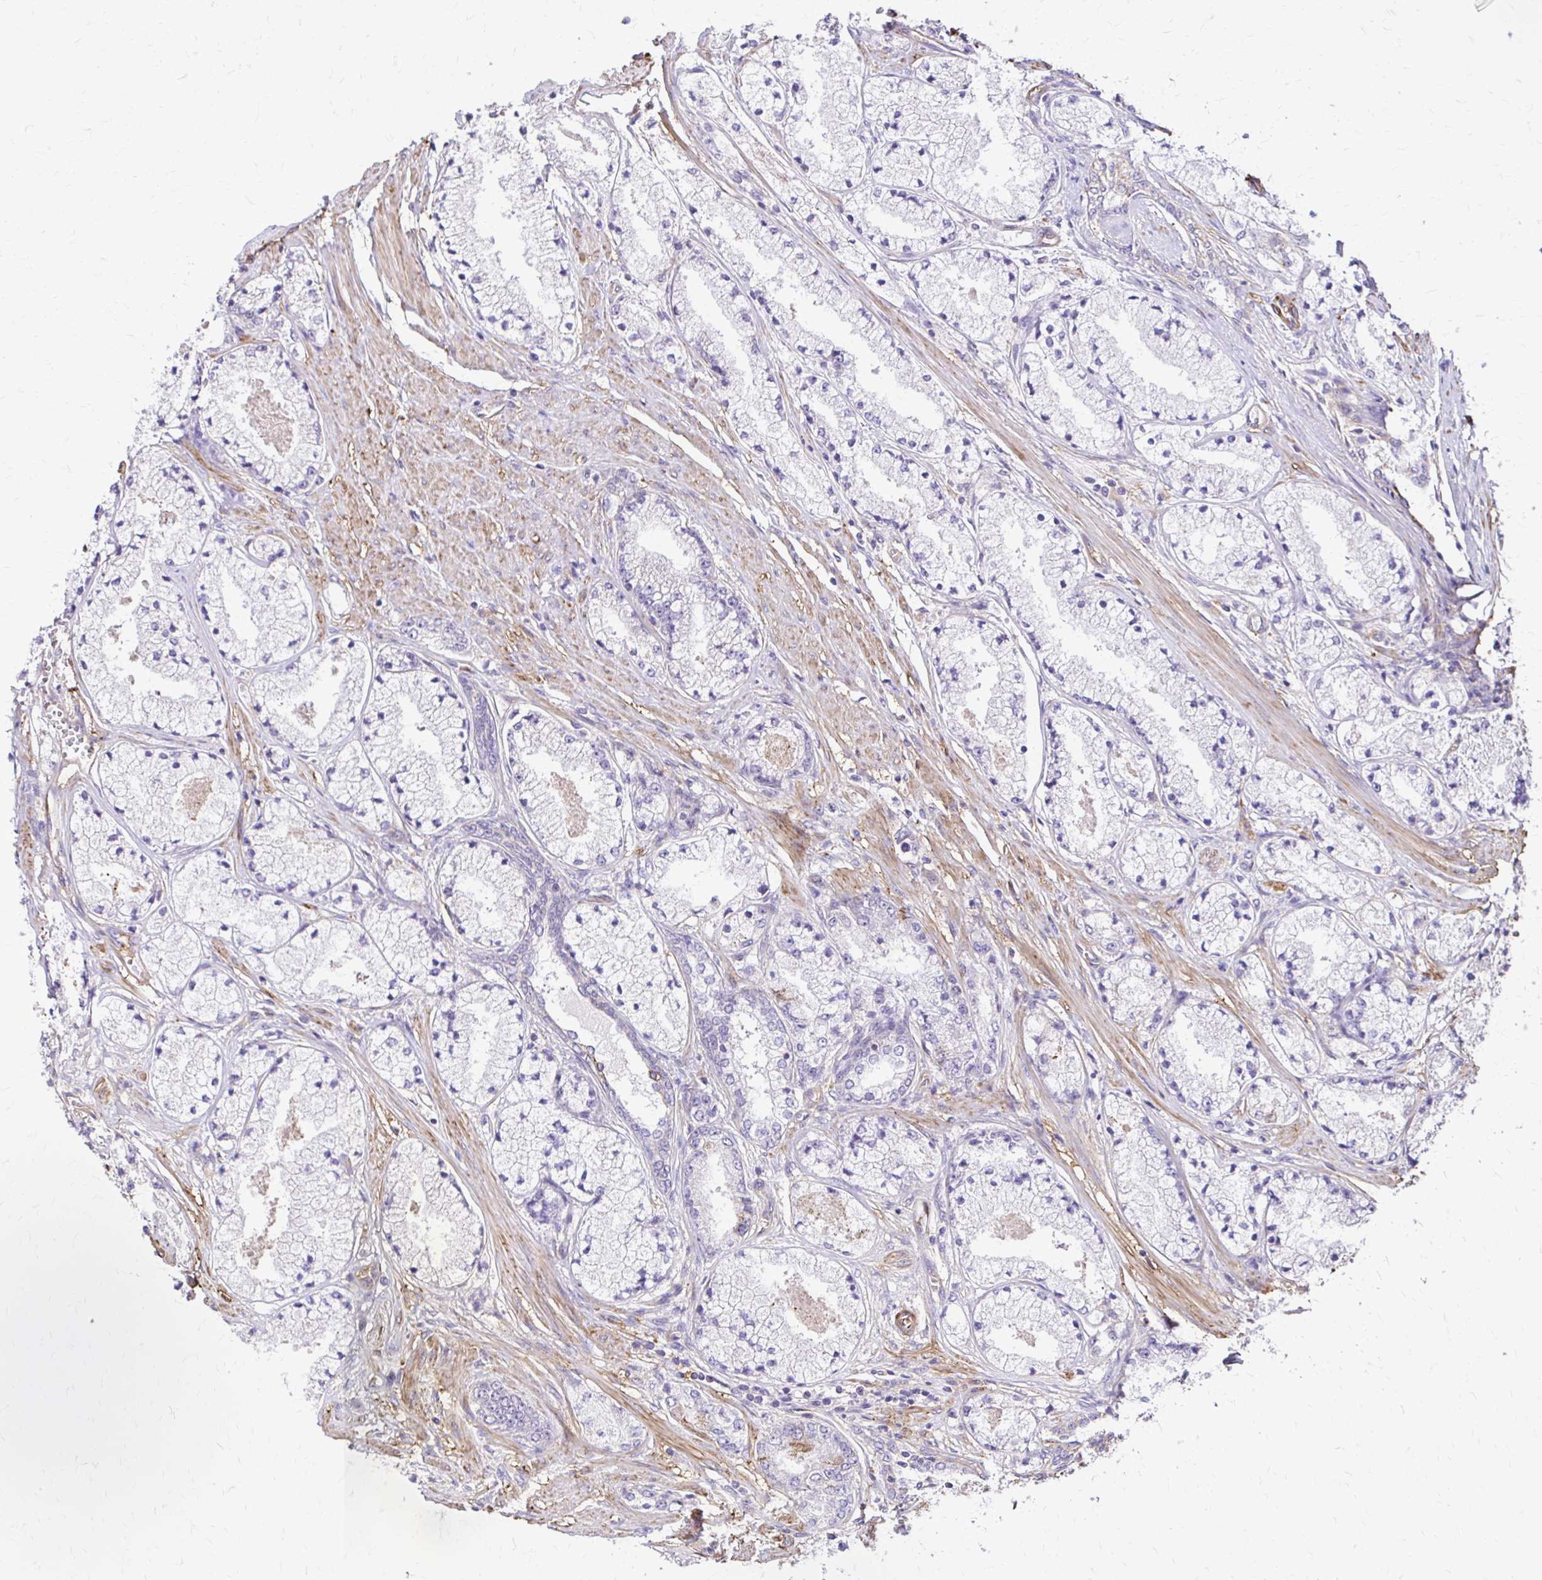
{"staining": {"intensity": "negative", "quantity": "none", "location": "none"}, "tissue": "prostate cancer", "cell_type": "Tumor cells", "image_type": "cancer", "snomed": [{"axis": "morphology", "description": "Adenocarcinoma, High grade"}, {"axis": "topography", "description": "Prostate"}], "caption": "Immunohistochemistry image of neoplastic tissue: prostate cancer (adenocarcinoma (high-grade)) stained with DAB displays no significant protein expression in tumor cells.", "gene": "DSP", "patient": {"sex": "male", "age": 63}}